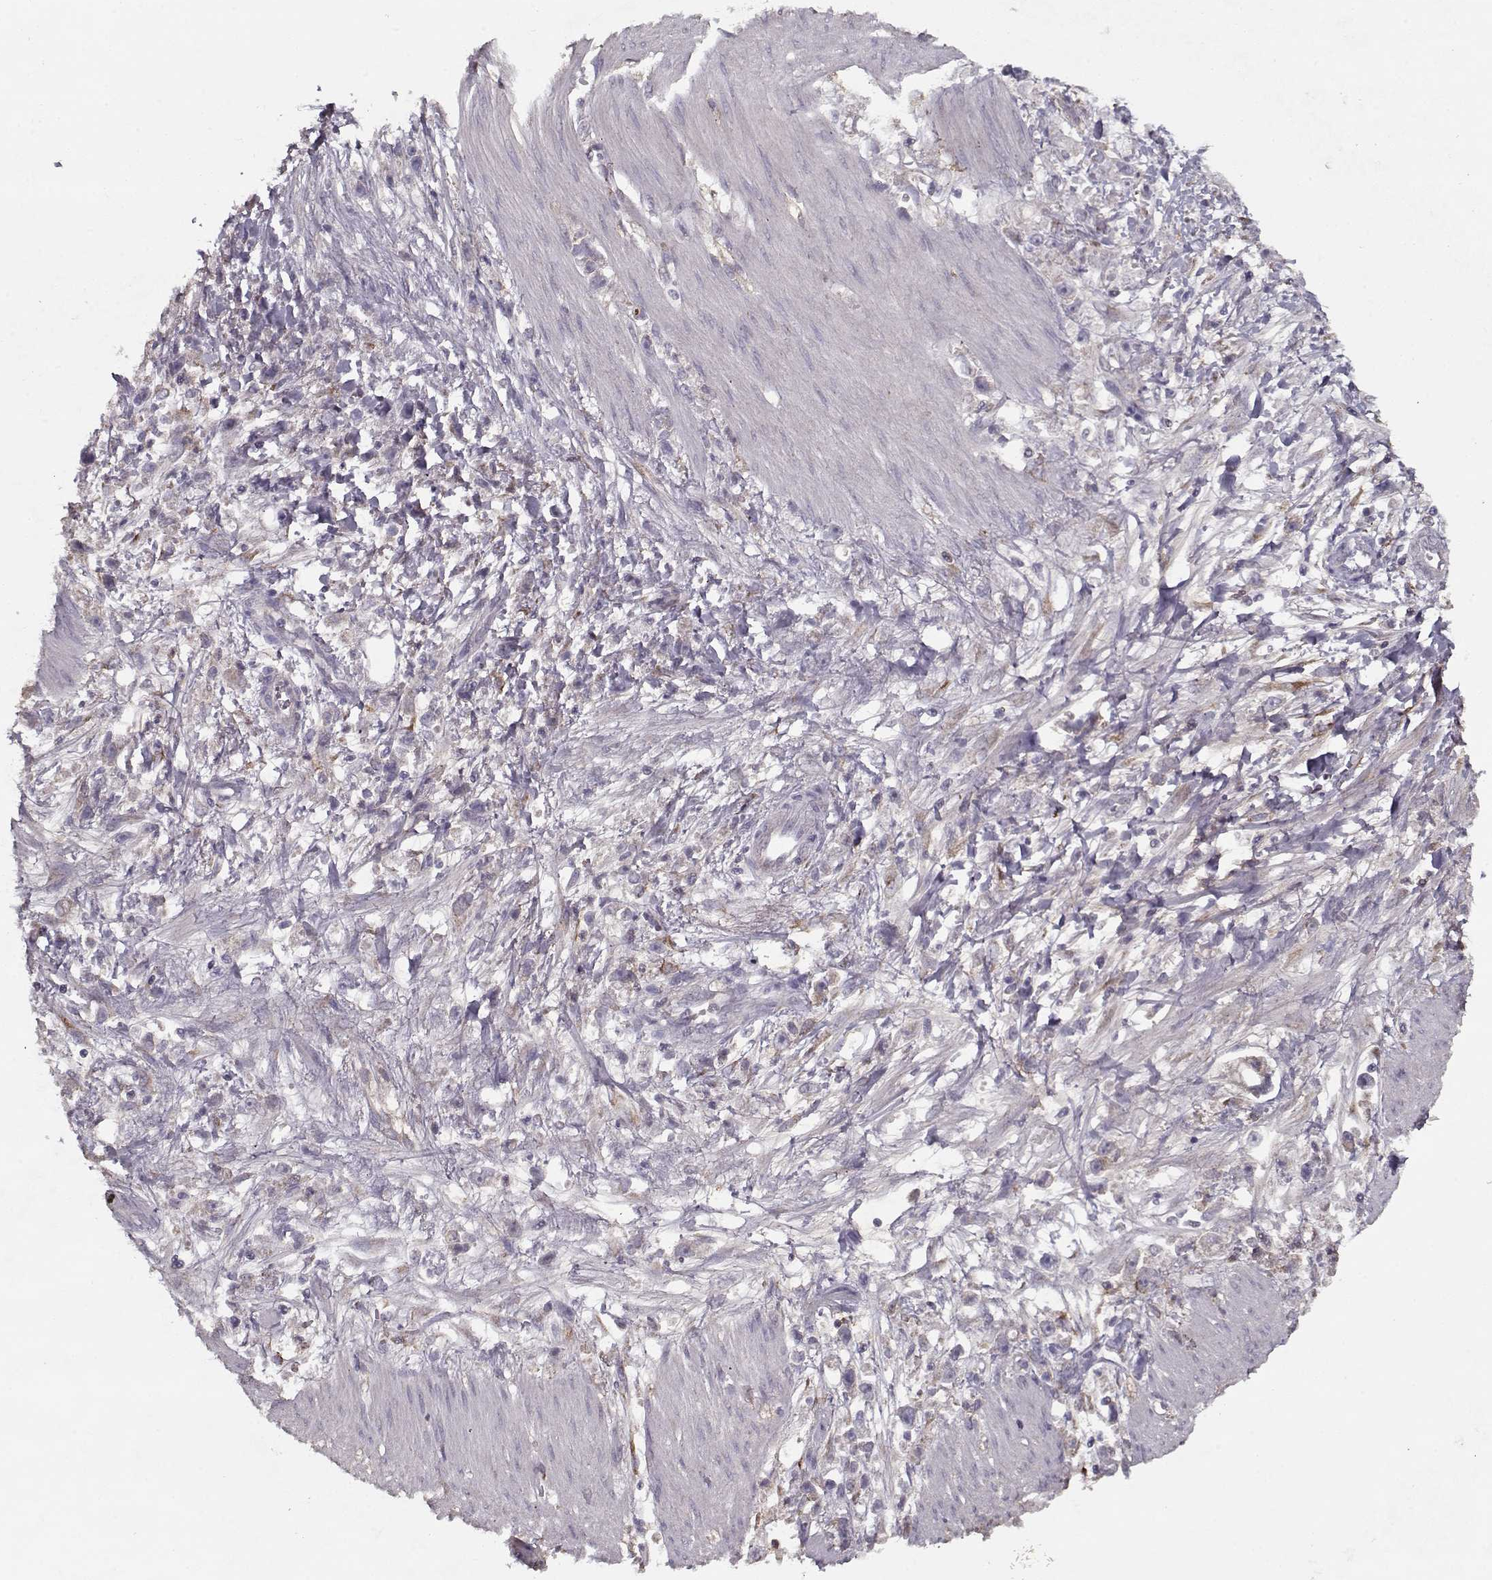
{"staining": {"intensity": "negative", "quantity": "none", "location": "none"}, "tissue": "stomach cancer", "cell_type": "Tumor cells", "image_type": "cancer", "snomed": [{"axis": "morphology", "description": "Adenocarcinoma, NOS"}, {"axis": "topography", "description": "Stomach"}], "caption": "Immunohistochemical staining of human adenocarcinoma (stomach) shows no significant positivity in tumor cells.", "gene": "LAMA2", "patient": {"sex": "female", "age": 59}}